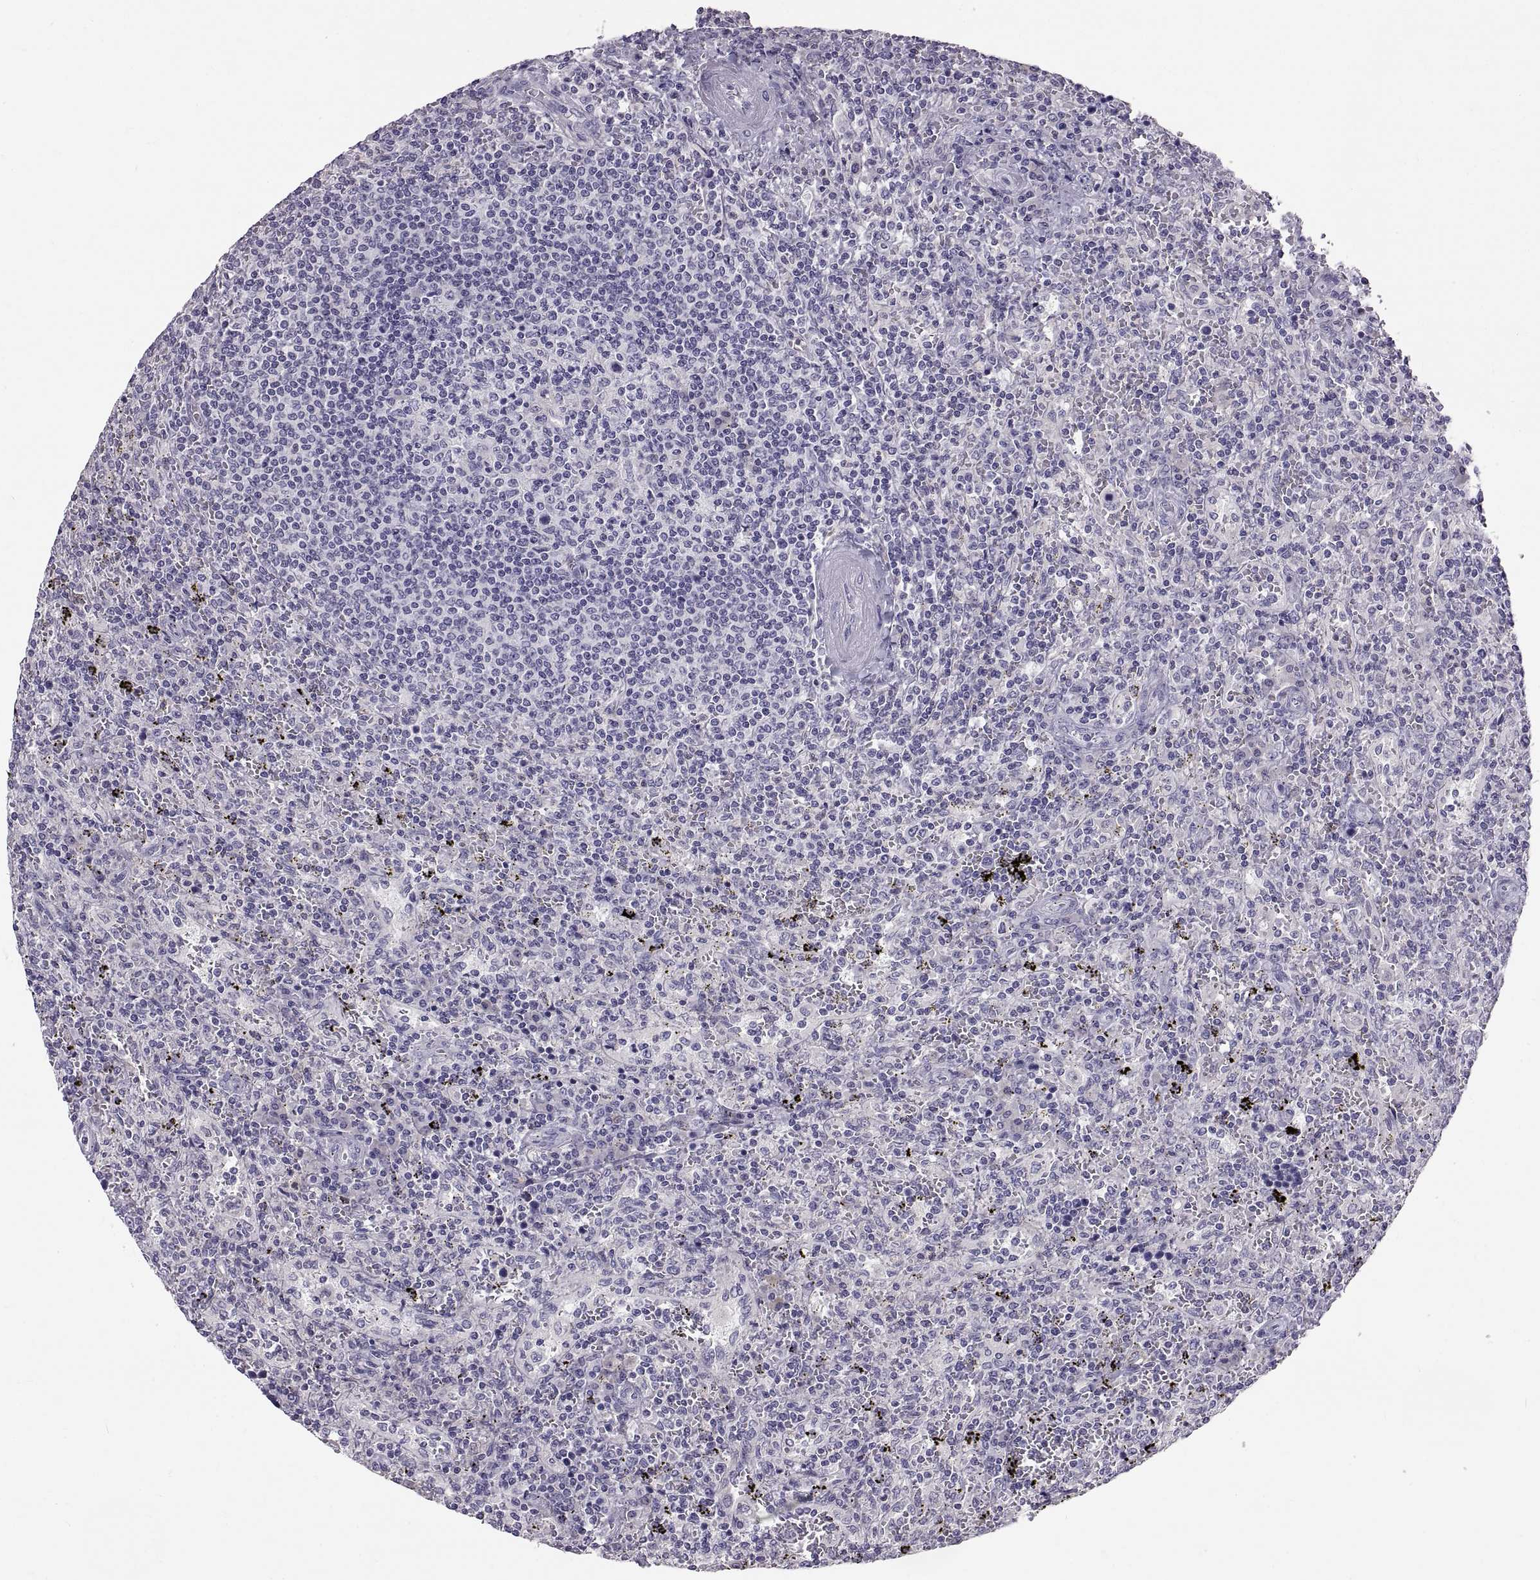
{"staining": {"intensity": "negative", "quantity": "none", "location": "none"}, "tissue": "lymphoma", "cell_type": "Tumor cells", "image_type": "cancer", "snomed": [{"axis": "morphology", "description": "Malignant lymphoma, non-Hodgkin's type, Low grade"}, {"axis": "topography", "description": "Spleen"}], "caption": "High magnification brightfield microscopy of low-grade malignant lymphoma, non-Hodgkin's type stained with DAB (brown) and counterstained with hematoxylin (blue): tumor cells show no significant positivity. (Stains: DAB IHC with hematoxylin counter stain, Microscopy: brightfield microscopy at high magnification).", "gene": "ADAM32", "patient": {"sex": "male", "age": 62}}